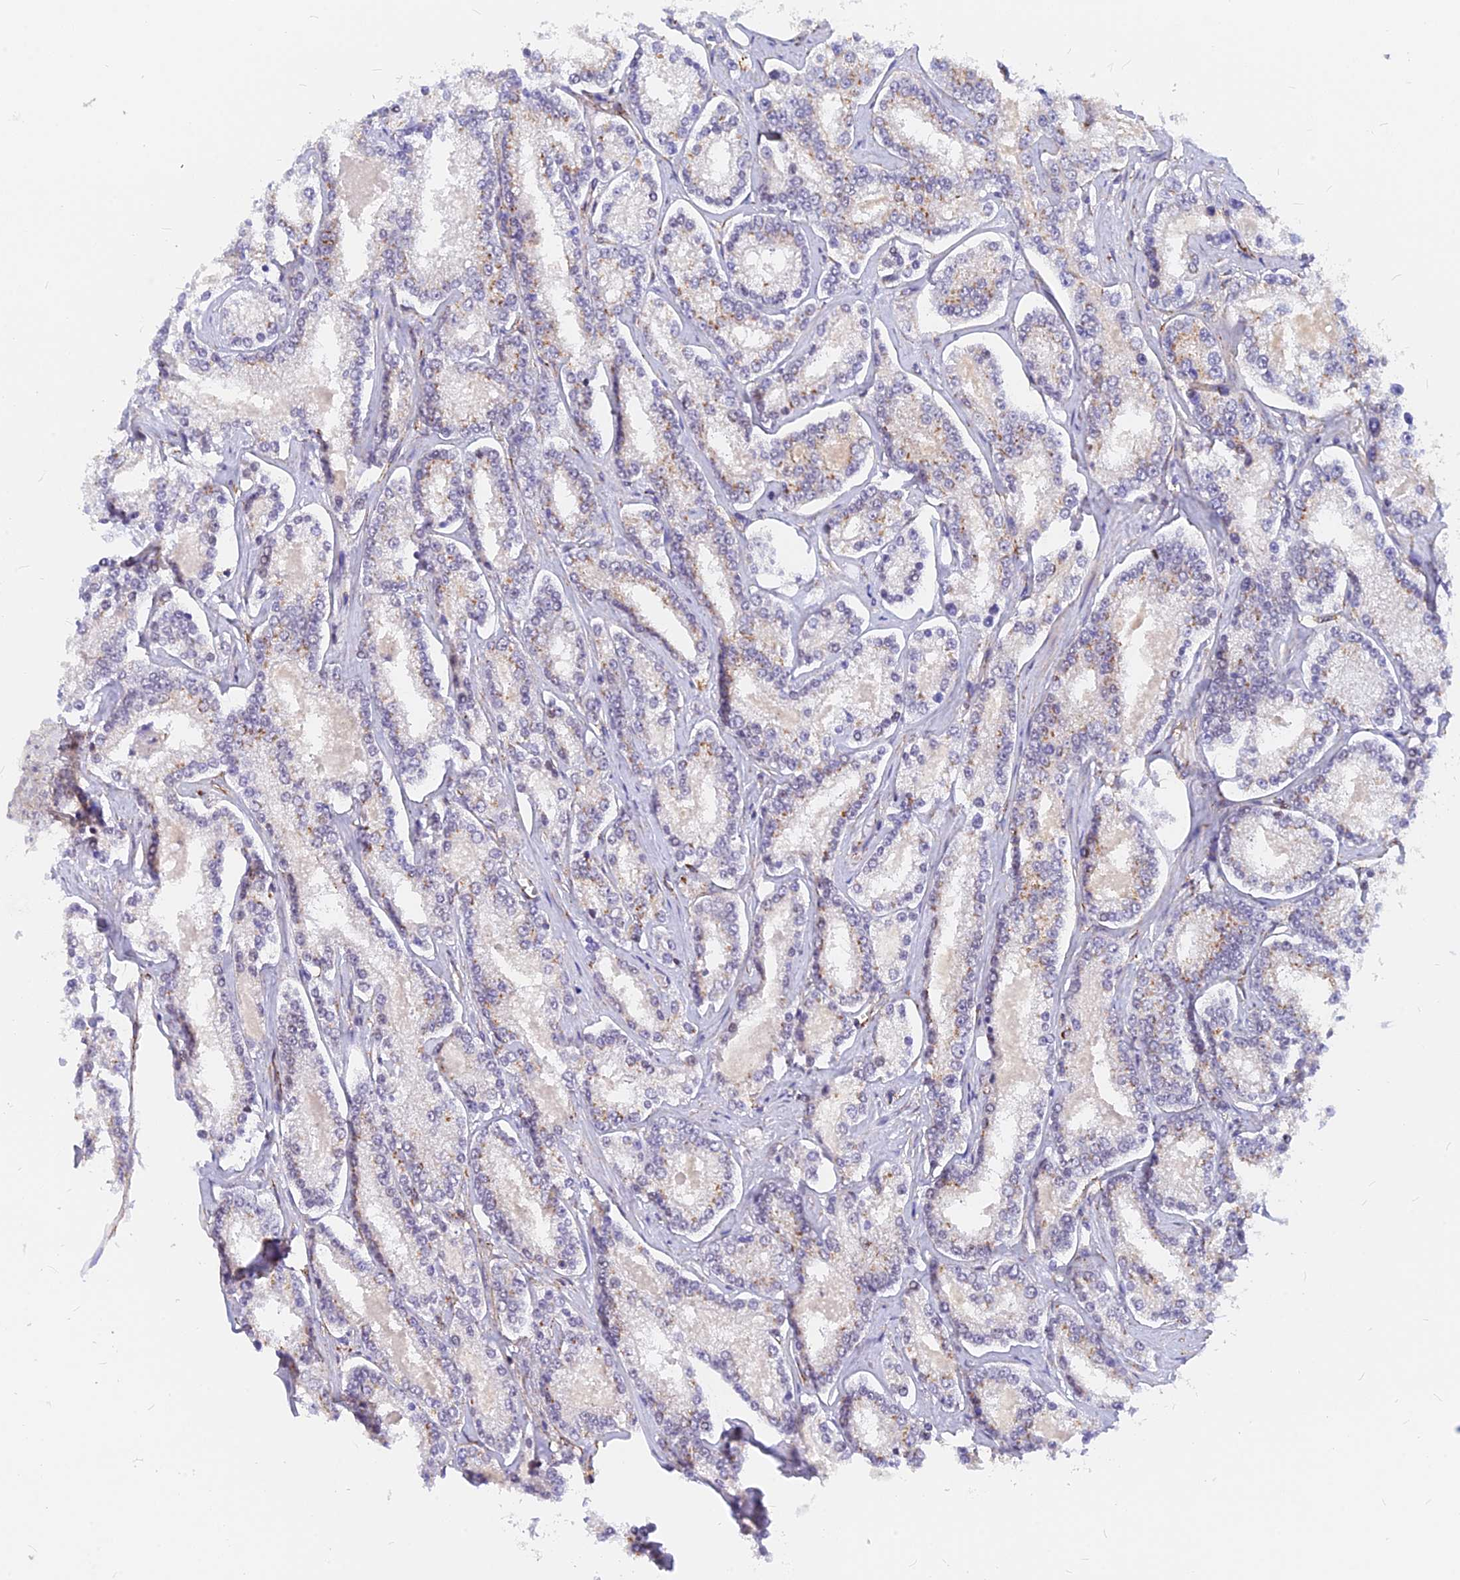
{"staining": {"intensity": "weak", "quantity": "<25%", "location": "cytoplasmic/membranous"}, "tissue": "prostate cancer", "cell_type": "Tumor cells", "image_type": "cancer", "snomed": [{"axis": "morphology", "description": "Normal tissue, NOS"}, {"axis": "morphology", "description": "Adenocarcinoma, High grade"}, {"axis": "topography", "description": "Prostate"}], "caption": "Immunohistochemical staining of prostate cancer (adenocarcinoma (high-grade)) shows no significant staining in tumor cells.", "gene": "VSTM2L", "patient": {"sex": "male", "age": 83}}